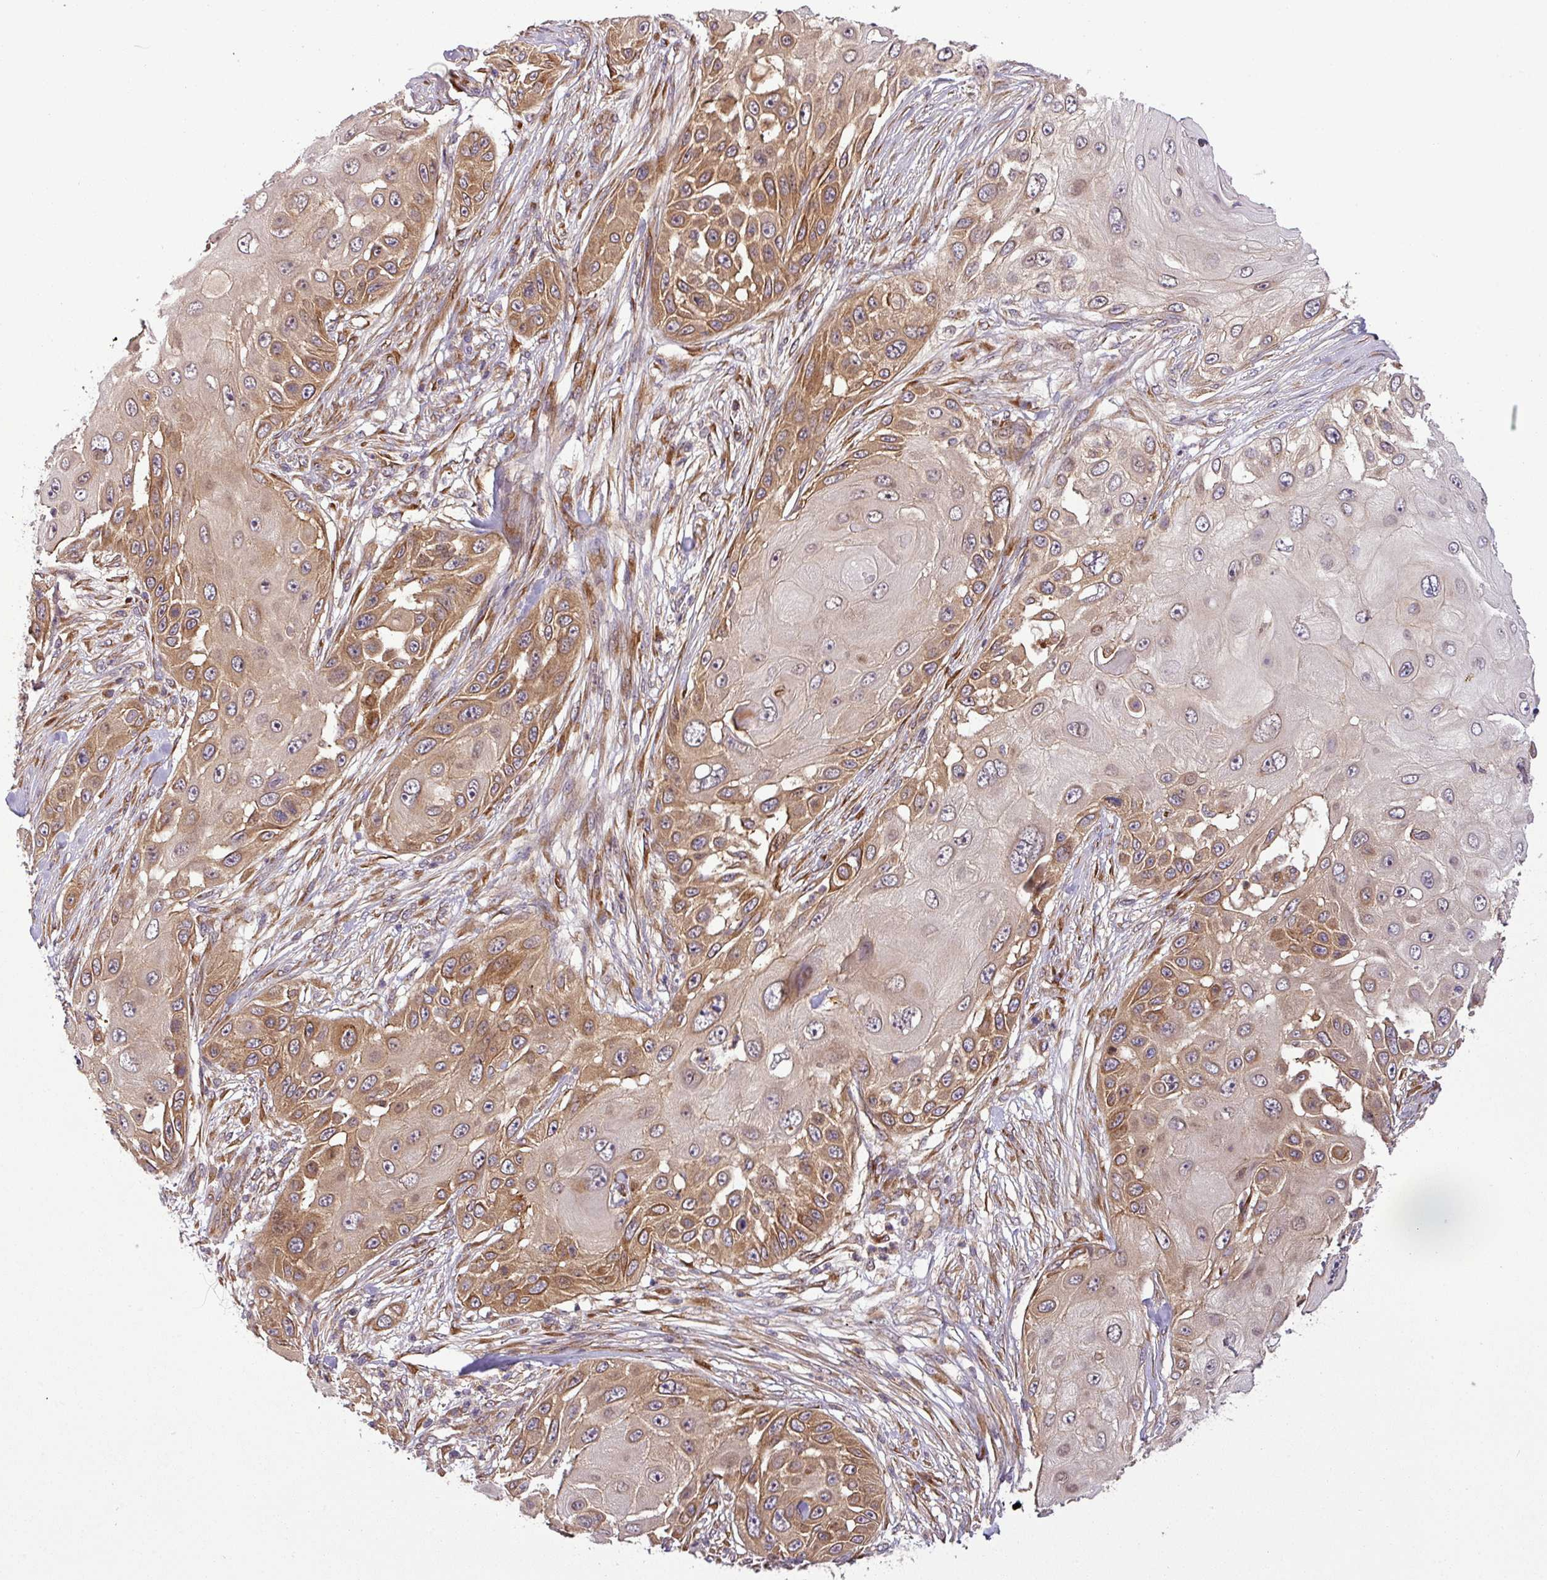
{"staining": {"intensity": "moderate", "quantity": ">75%", "location": "cytoplasmic/membranous"}, "tissue": "skin cancer", "cell_type": "Tumor cells", "image_type": "cancer", "snomed": [{"axis": "morphology", "description": "Squamous cell carcinoma, NOS"}, {"axis": "topography", "description": "Skin"}], "caption": "Immunohistochemistry staining of squamous cell carcinoma (skin), which reveals medium levels of moderate cytoplasmic/membranous positivity in approximately >75% of tumor cells indicating moderate cytoplasmic/membranous protein expression. The staining was performed using DAB (3,3'-diaminobenzidine) (brown) for protein detection and nuclei were counterstained in hematoxylin (blue).", "gene": "ART1", "patient": {"sex": "female", "age": 44}}